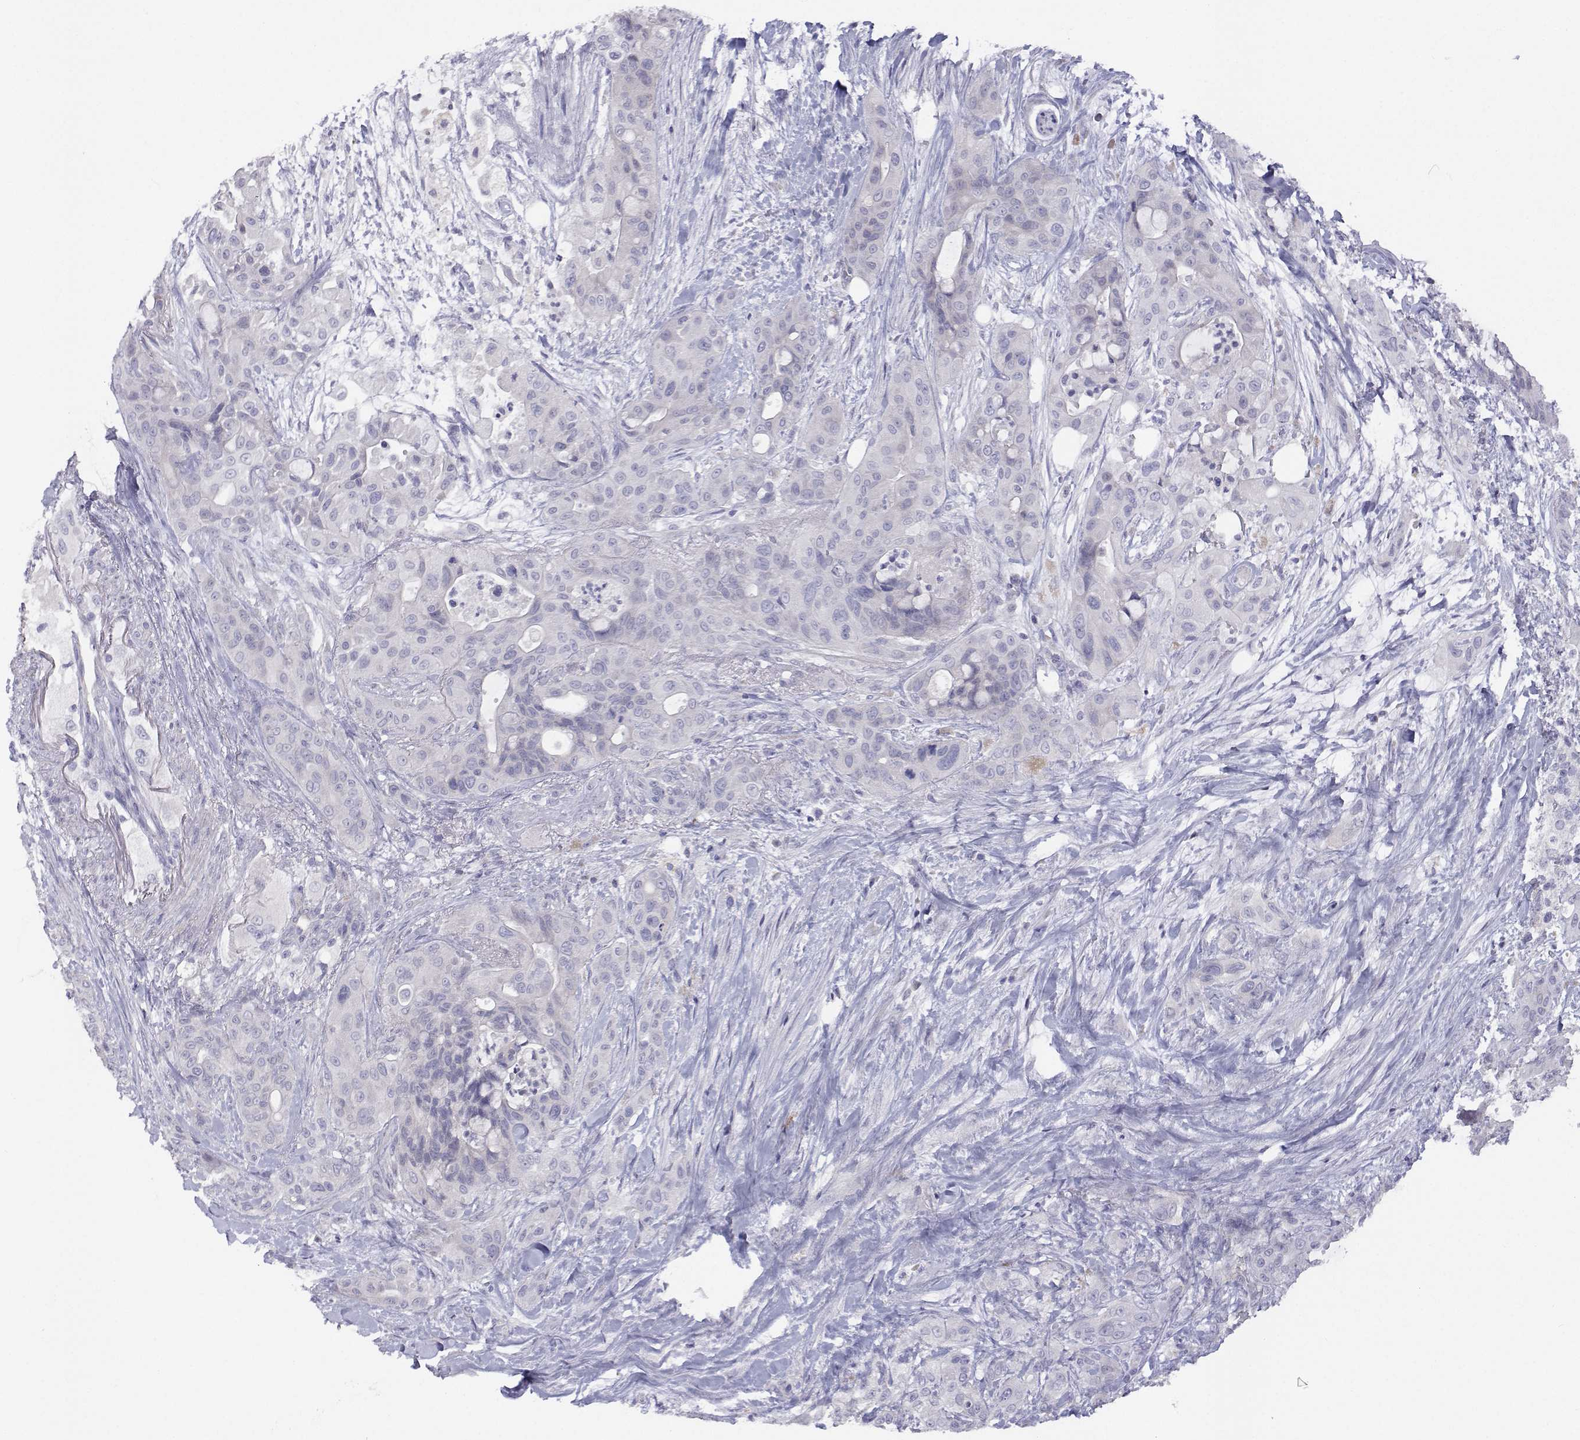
{"staining": {"intensity": "negative", "quantity": "none", "location": "none"}, "tissue": "pancreatic cancer", "cell_type": "Tumor cells", "image_type": "cancer", "snomed": [{"axis": "morphology", "description": "Adenocarcinoma, NOS"}, {"axis": "topography", "description": "Pancreas"}], "caption": "Immunohistochemical staining of human pancreatic cancer exhibits no significant staining in tumor cells.", "gene": "ANKRD65", "patient": {"sex": "male", "age": 71}}